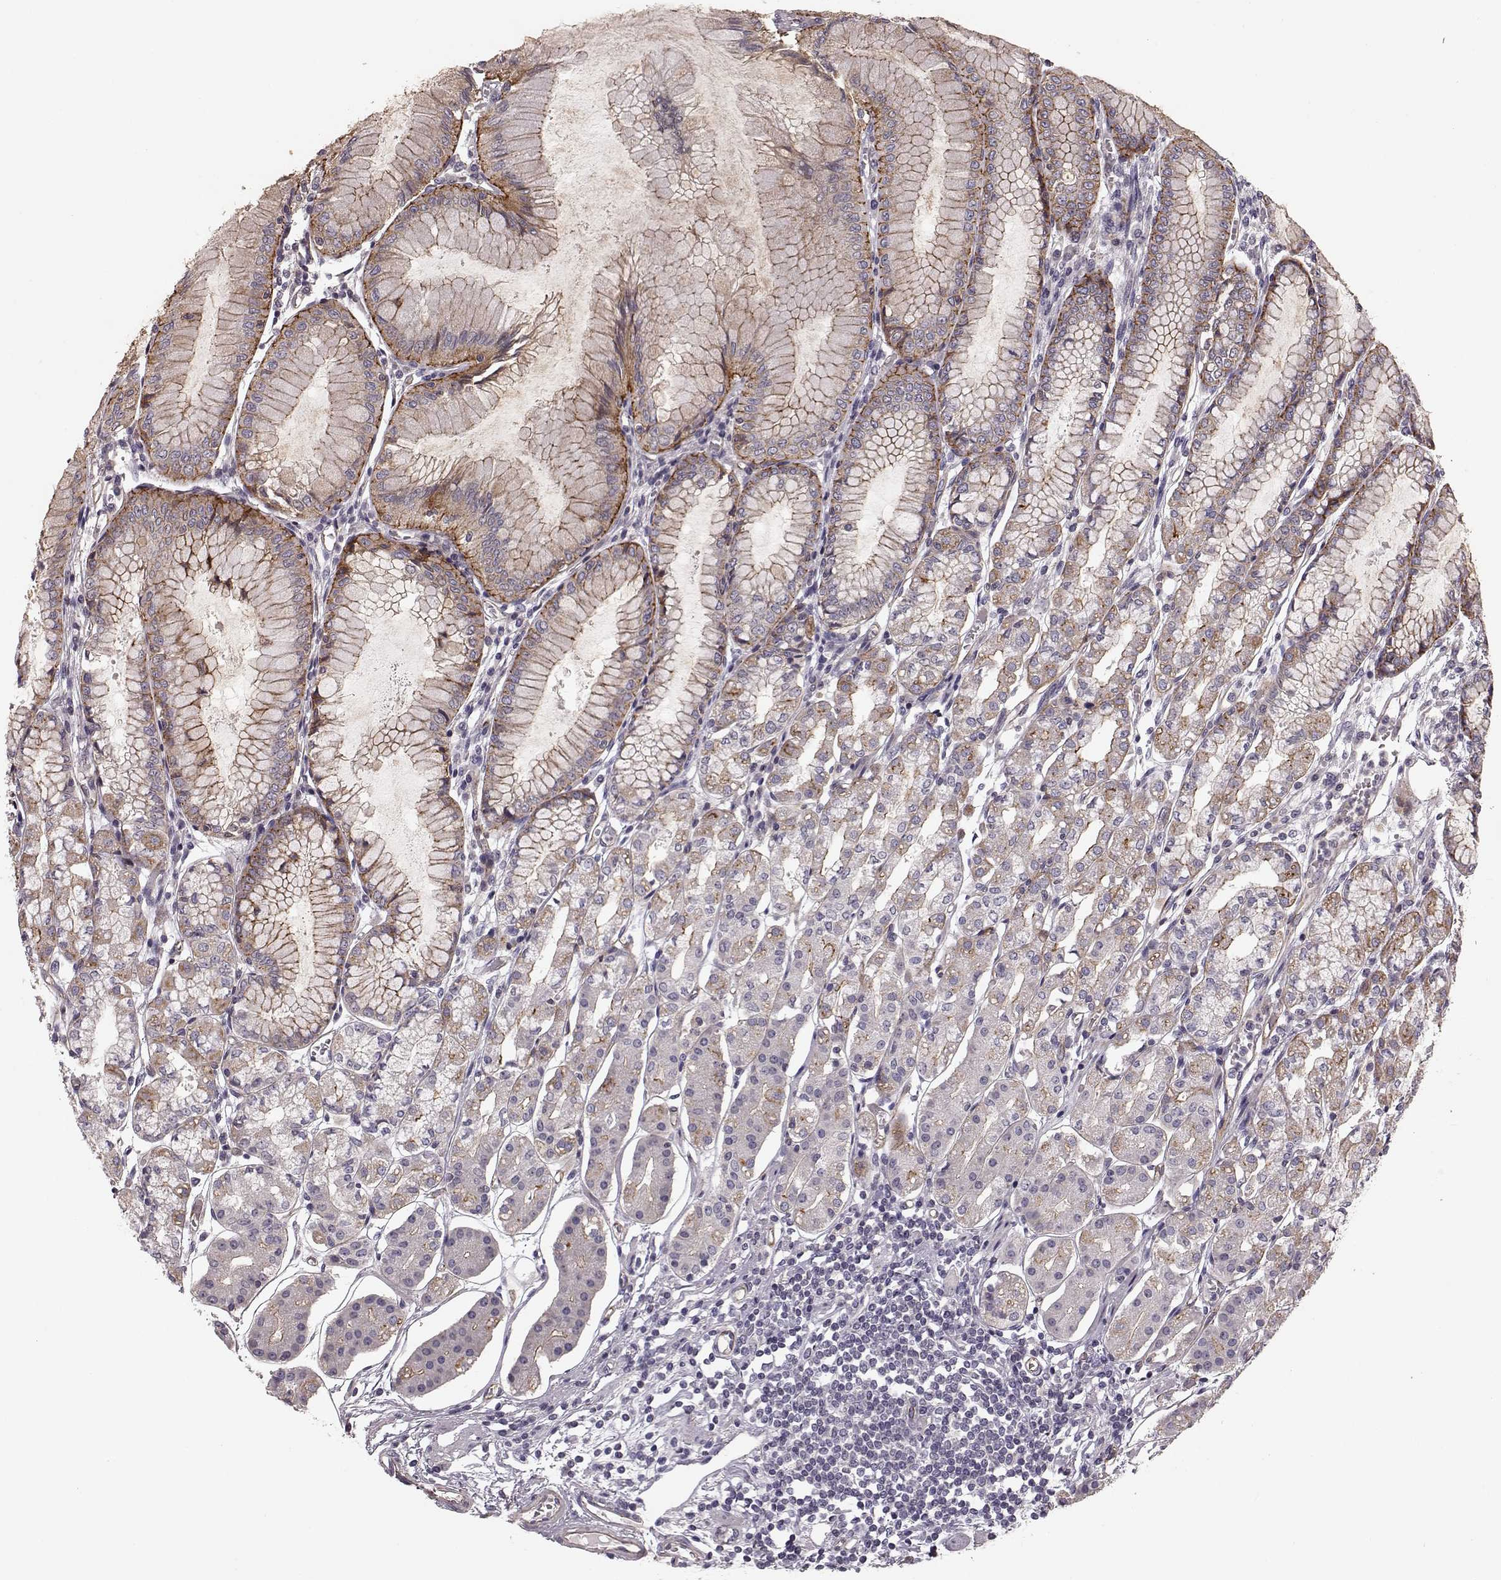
{"staining": {"intensity": "moderate", "quantity": "<25%", "location": "cytoplasmic/membranous"}, "tissue": "stomach", "cell_type": "Glandular cells", "image_type": "normal", "snomed": [{"axis": "morphology", "description": "Normal tissue, NOS"}, {"axis": "topography", "description": "Skeletal muscle"}, {"axis": "topography", "description": "Stomach"}], "caption": "Protein expression analysis of normal human stomach reveals moderate cytoplasmic/membranous positivity in approximately <25% of glandular cells.", "gene": "SLC22A18", "patient": {"sex": "female", "age": 57}}